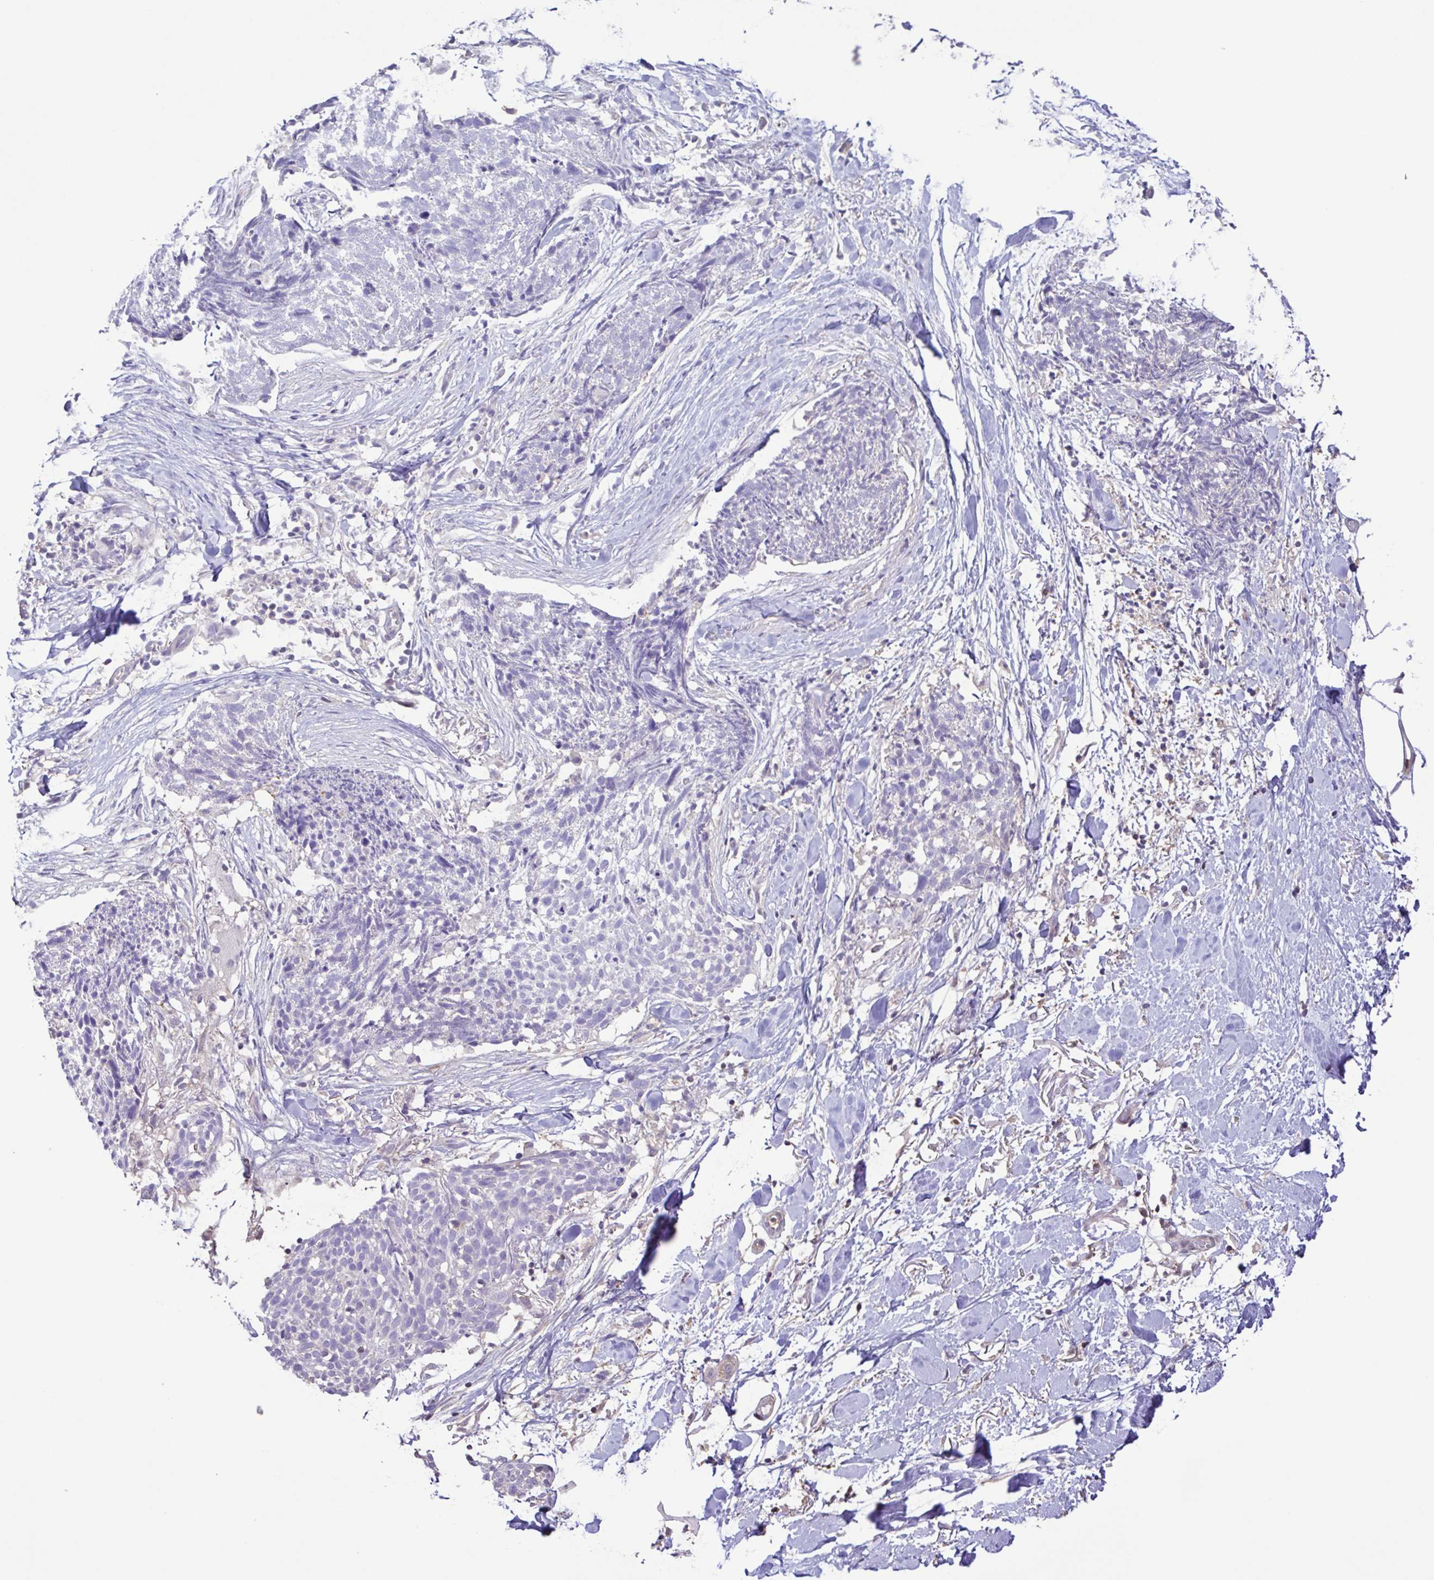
{"staining": {"intensity": "negative", "quantity": "none", "location": "none"}, "tissue": "skin cancer", "cell_type": "Tumor cells", "image_type": "cancer", "snomed": [{"axis": "morphology", "description": "Squamous cell carcinoma, NOS"}, {"axis": "topography", "description": "Skin"}, {"axis": "topography", "description": "Vulva"}], "caption": "Tumor cells show no significant protein expression in skin cancer (squamous cell carcinoma).", "gene": "CYP17A1", "patient": {"sex": "female", "age": 75}}